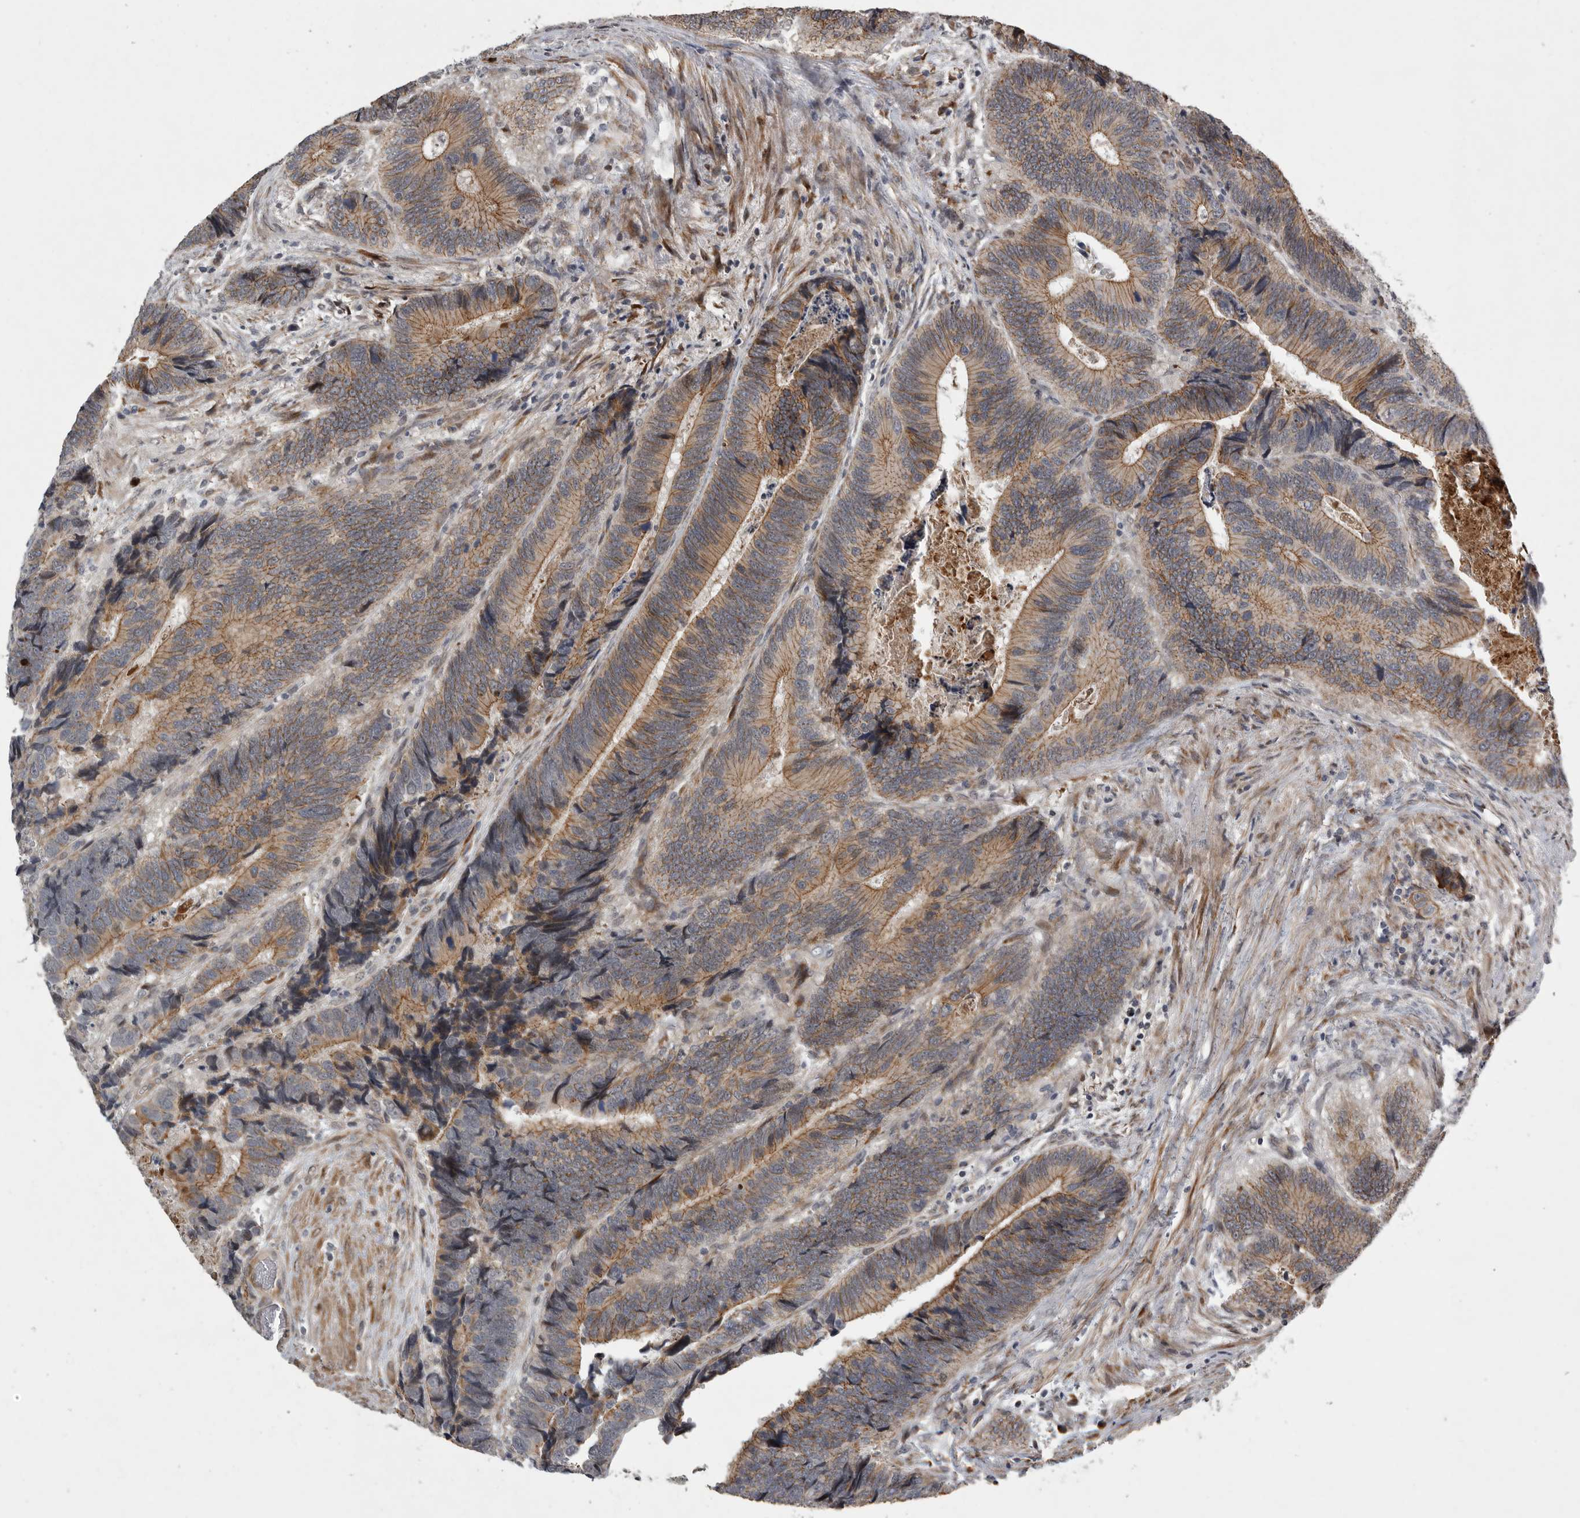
{"staining": {"intensity": "moderate", "quantity": ">75%", "location": "cytoplasmic/membranous"}, "tissue": "colorectal cancer", "cell_type": "Tumor cells", "image_type": "cancer", "snomed": [{"axis": "morphology", "description": "Inflammation, NOS"}, {"axis": "morphology", "description": "Adenocarcinoma, NOS"}, {"axis": "topography", "description": "Colon"}], "caption": "Colorectal adenocarcinoma tissue shows moderate cytoplasmic/membranous positivity in approximately >75% of tumor cells", "gene": "MPDZ", "patient": {"sex": "male", "age": 72}}